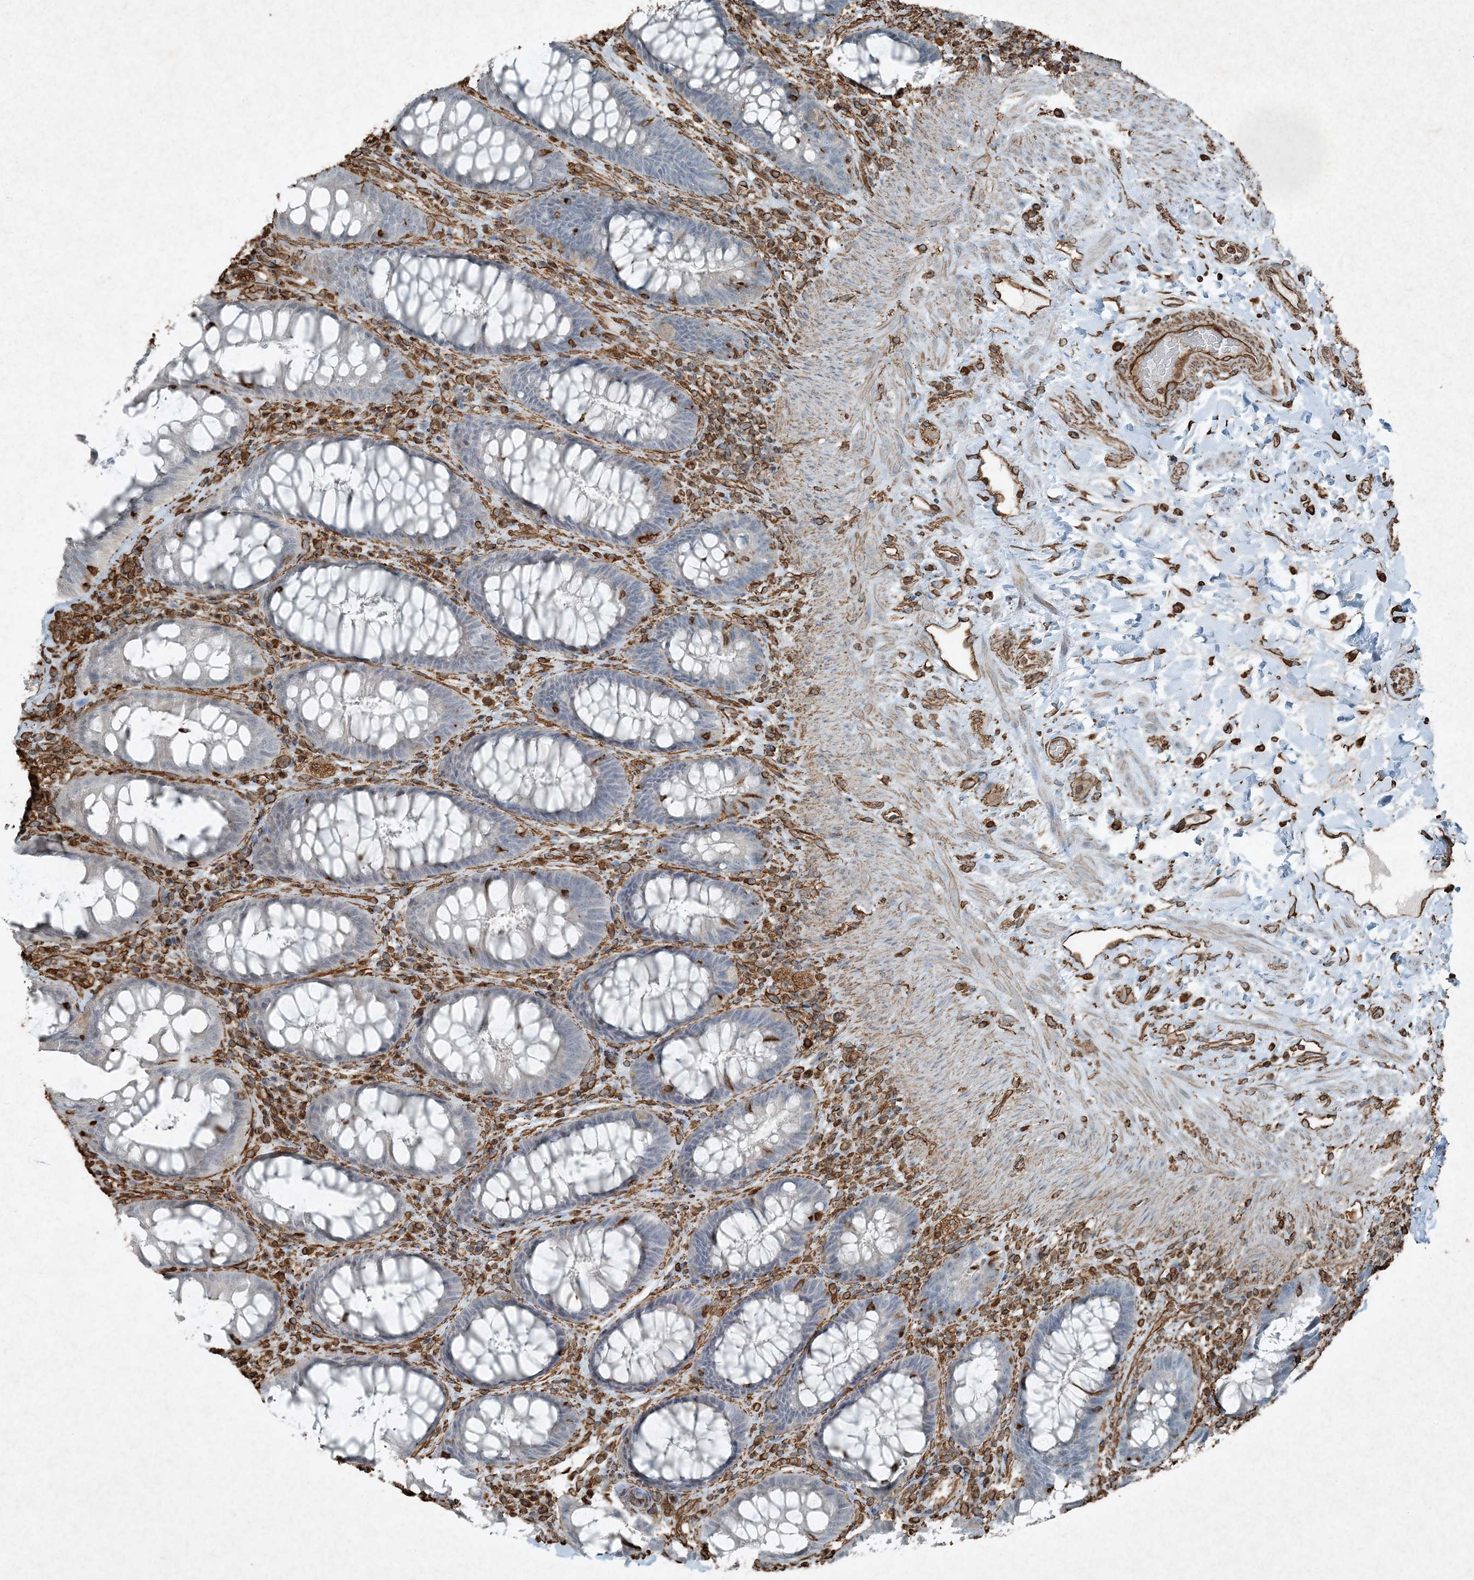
{"staining": {"intensity": "negative", "quantity": "none", "location": "none"}, "tissue": "rectum", "cell_type": "Glandular cells", "image_type": "normal", "snomed": [{"axis": "morphology", "description": "Normal tissue, NOS"}, {"axis": "topography", "description": "Rectum"}], "caption": "This image is of benign rectum stained with immunohistochemistry to label a protein in brown with the nuclei are counter-stained blue. There is no expression in glandular cells. Brightfield microscopy of immunohistochemistry (IHC) stained with DAB (3,3'-diaminobenzidine) (brown) and hematoxylin (blue), captured at high magnification.", "gene": "RYK", "patient": {"sex": "female", "age": 46}}